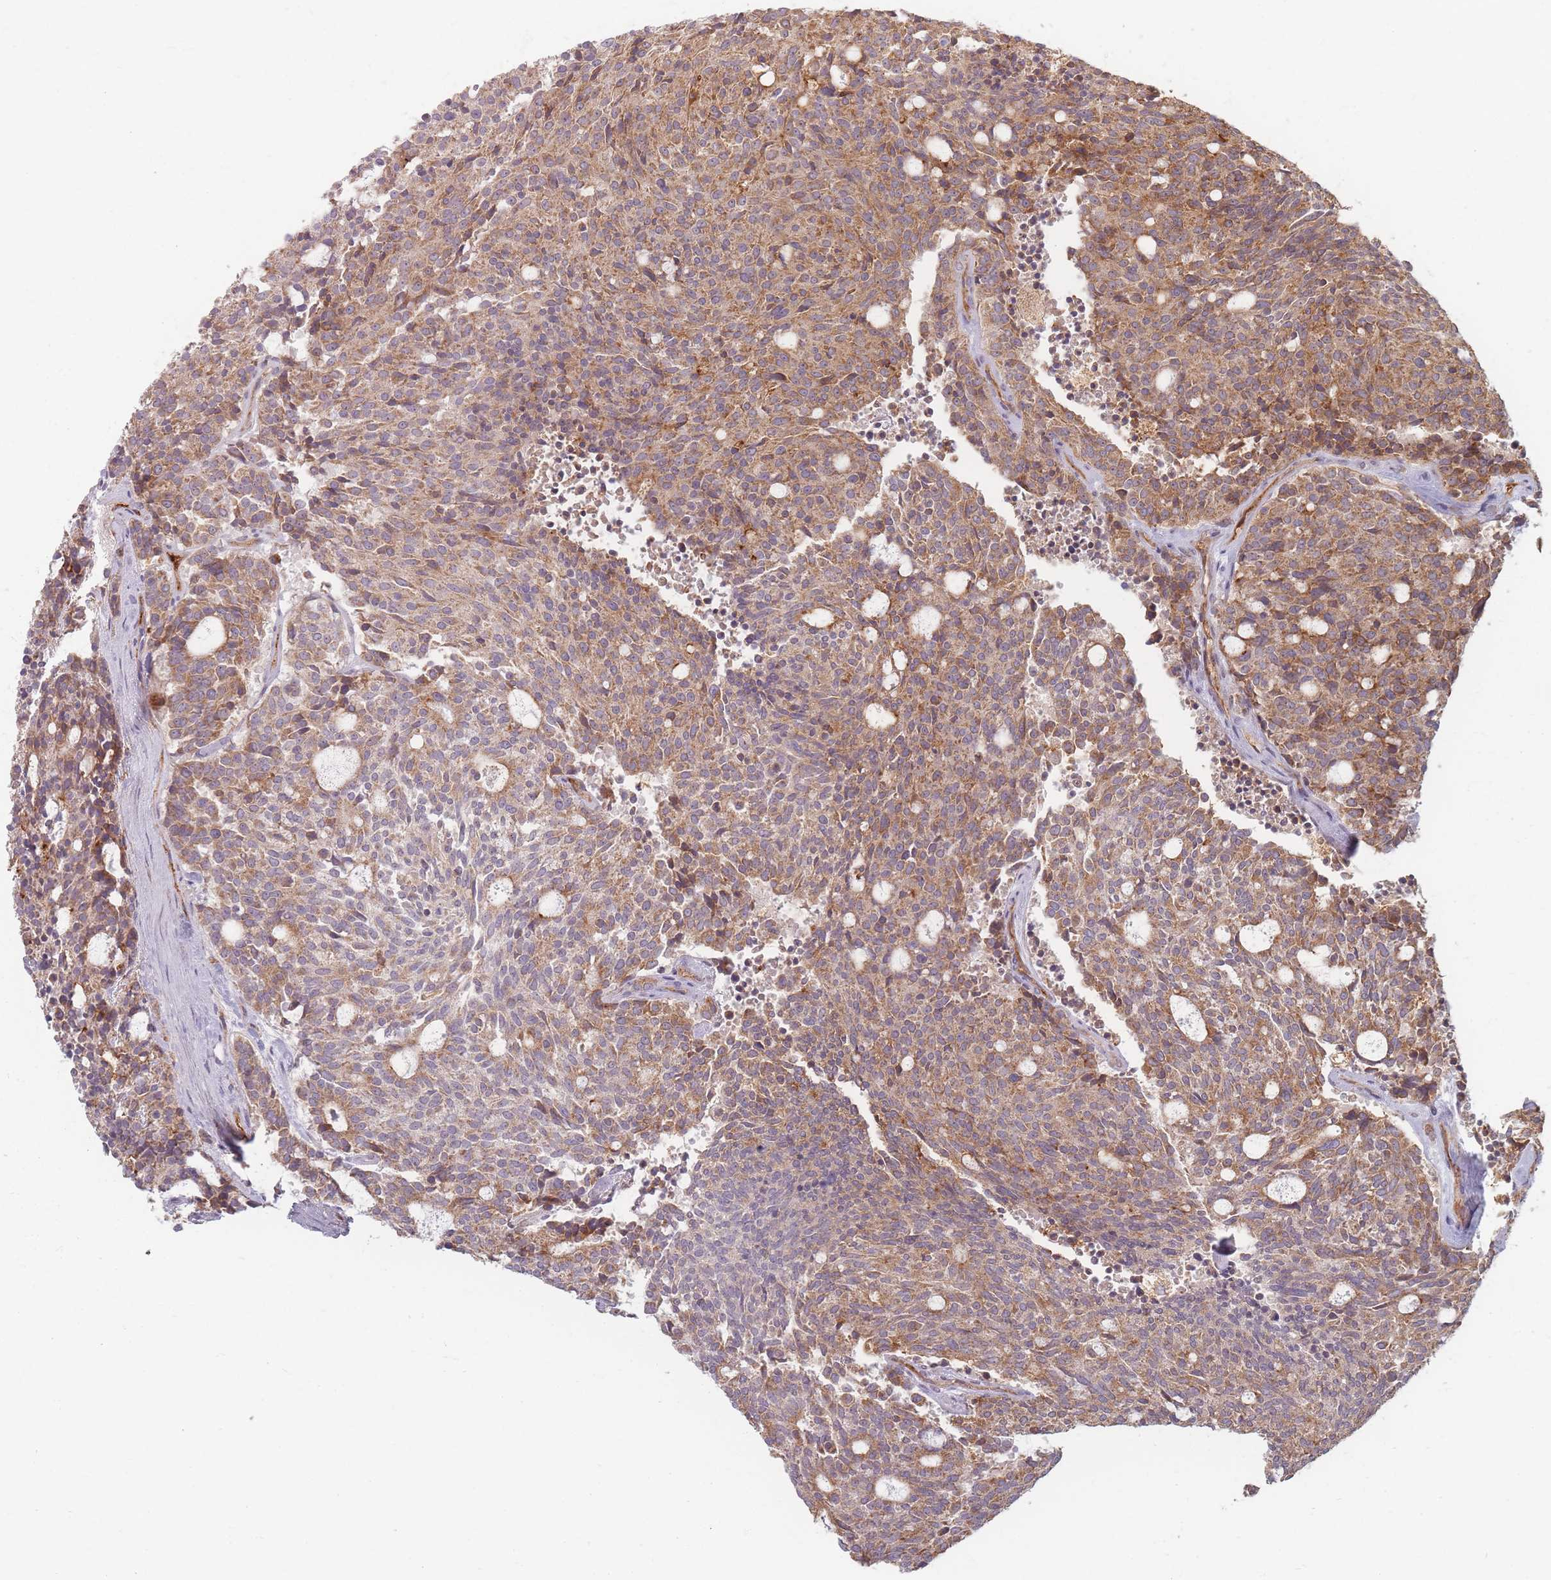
{"staining": {"intensity": "moderate", "quantity": ">75%", "location": "cytoplasmic/membranous"}, "tissue": "carcinoid", "cell_type": "Tumor cells", "image_type": "cancer", "snomed": [{"axis": "morphology", "description": "Carcinoid, malignant, NOS"}, {"axis": "topography", "description": "Pancreas"}], "caption": "High-magnification brightfield microscopy of carcinoid stained with DAB (brown) and counterstained with hematoxylin (blue). tumor cells exhibit moderate cytoplasmic/membranous staining is present in approximately>75% of cells. The protein of interest is stained brown, and the nuclei are stained in blue (DAB IHC with brightfield microscopy, high magnification).", "gene": "MRPS6", "patient": {"sex": "female", "age": 54}}